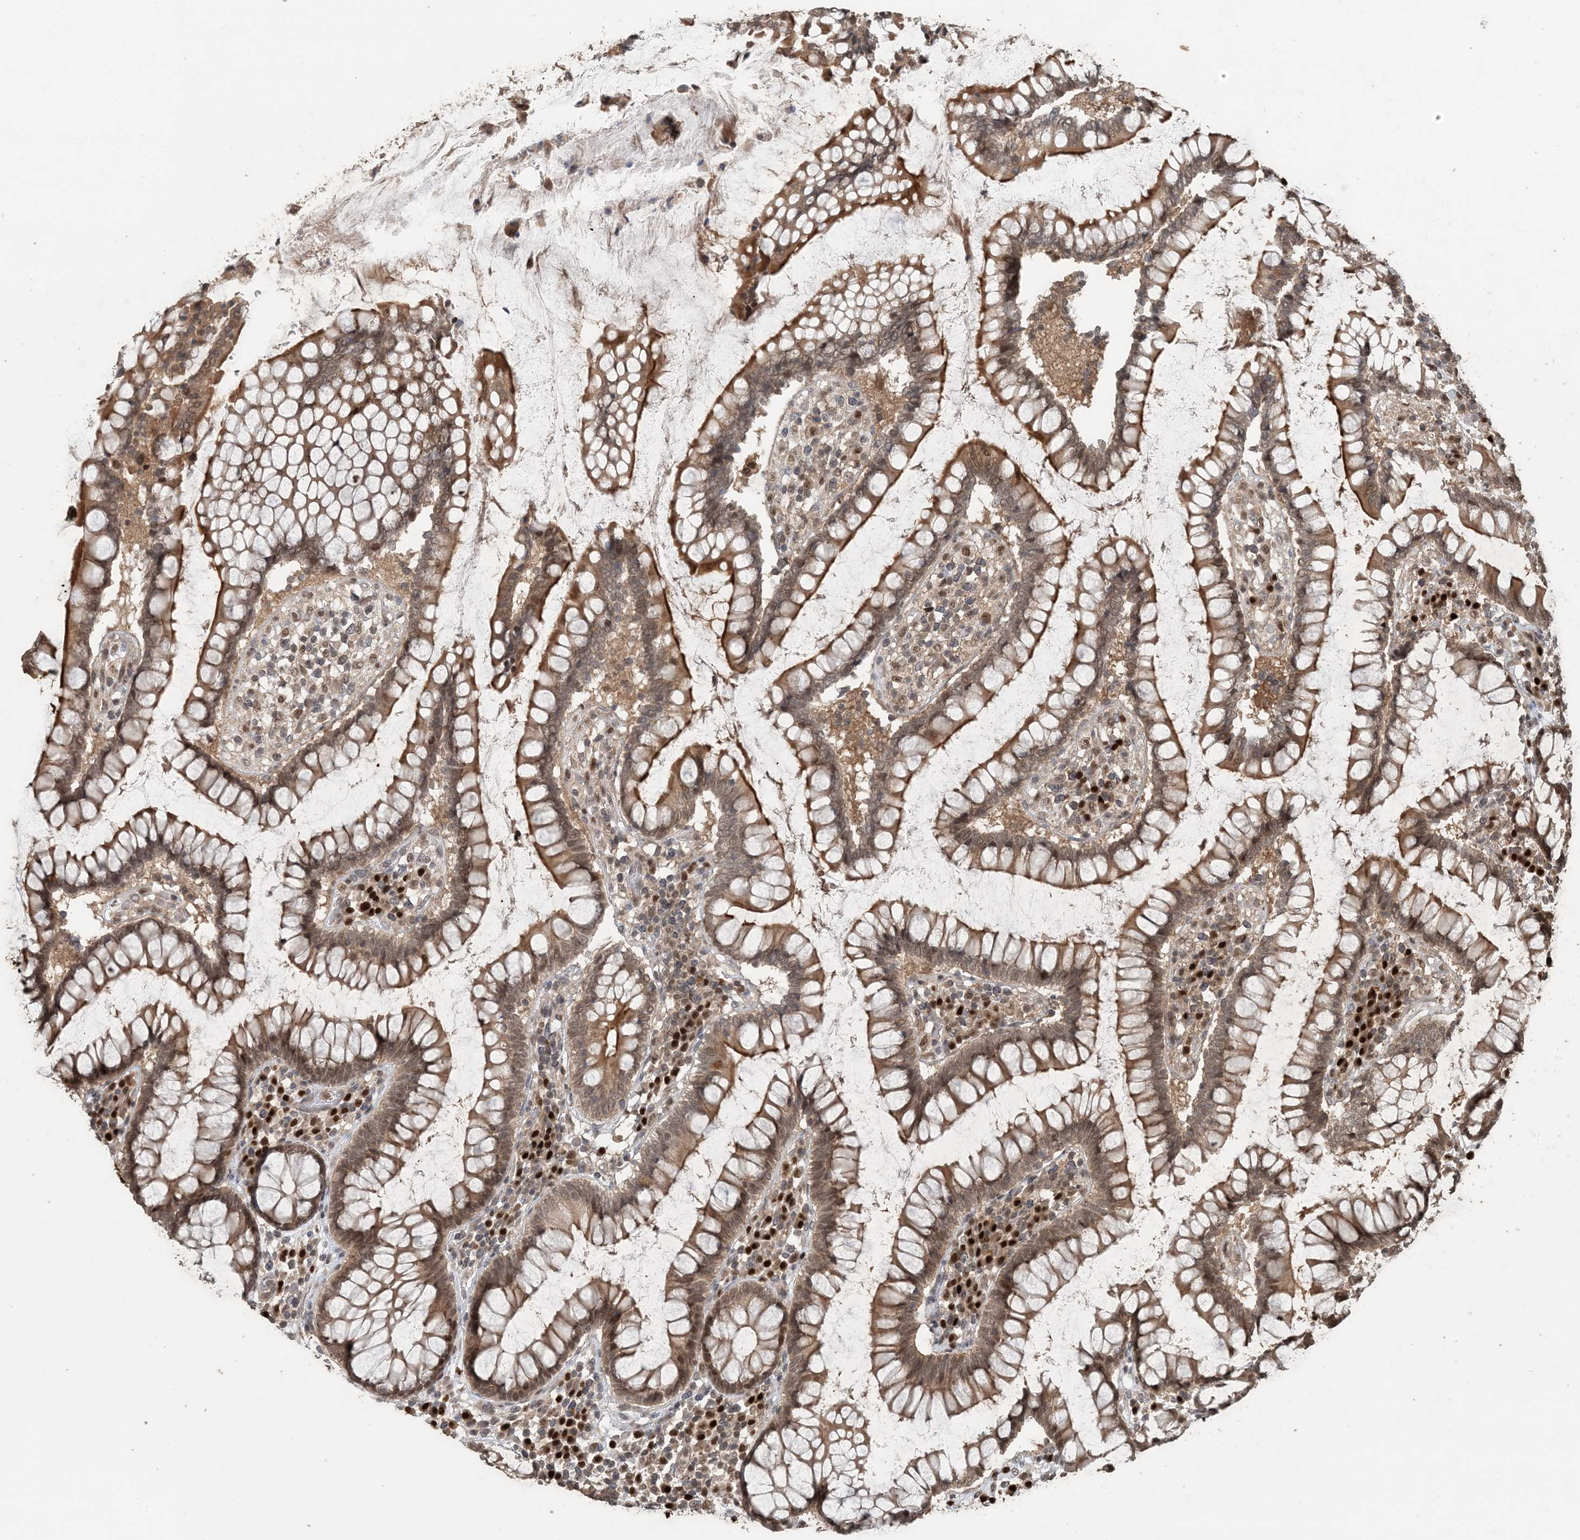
{"staining": {"intensity": "moderate", "quantity": ">75%", "location": "cytoplasmic/membranous,nuclear"}, "tissue": "colon", "cell_type": "Endothelial cells", "image_type": "normal", "snomed": [{"axis": "morphology", "description": "Normal tissue, NOS"}, {"axis": "topography", "description": "Colon"}], "caption": "This image displays immunohistochemistry staining of unremarkable colon, with medium moderate cytoplasmic/membranous,nuclear staining in about >75% of endothelial cells.", "gene": "ATP13A2", "patient": {"sex": "female", "age": 79}}